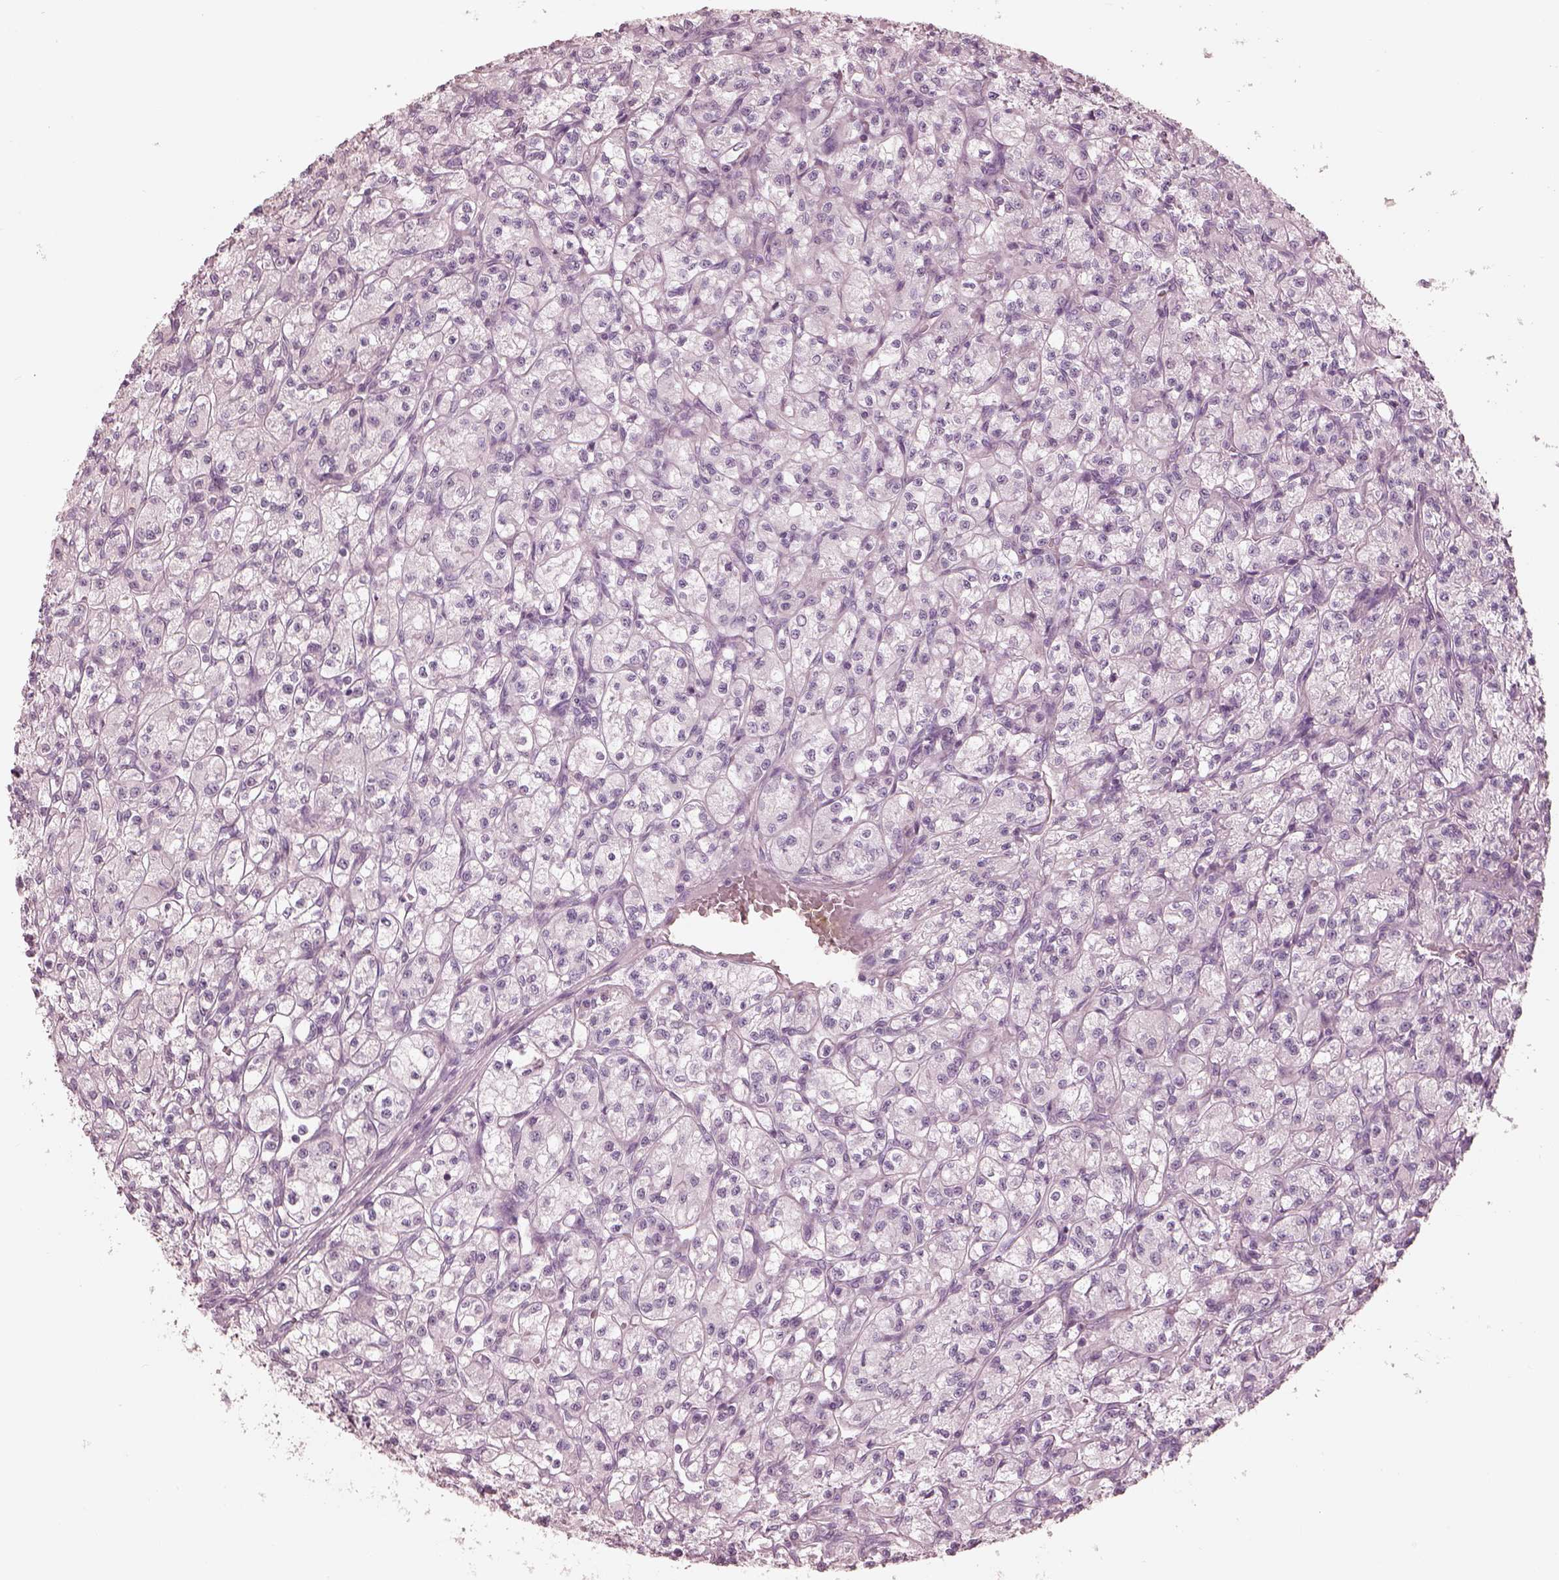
{"staining": {"intensity": "negative", "quantity": "none", "location": "none"}, "tissue": "renal cancer", "cell_type": "Tumor cells", "image_type": "cancer", "snomed": [{"axis": "morphology", "description": "Adenocarcinoma, NOS"}, {"axis": "topography", "description": "Kidney"}], "caption": "The IHC micrograph has no significant expression in tumor cells of renal adenocarcinoma tissue. (Stains: DAB immunohistochemistry (IHC) with hematoxylin counter stain, Microscopy: brightfield microscopy at high magnification).", "gene": "CADM2", "patient": {"sex": "female", "age": 70}}